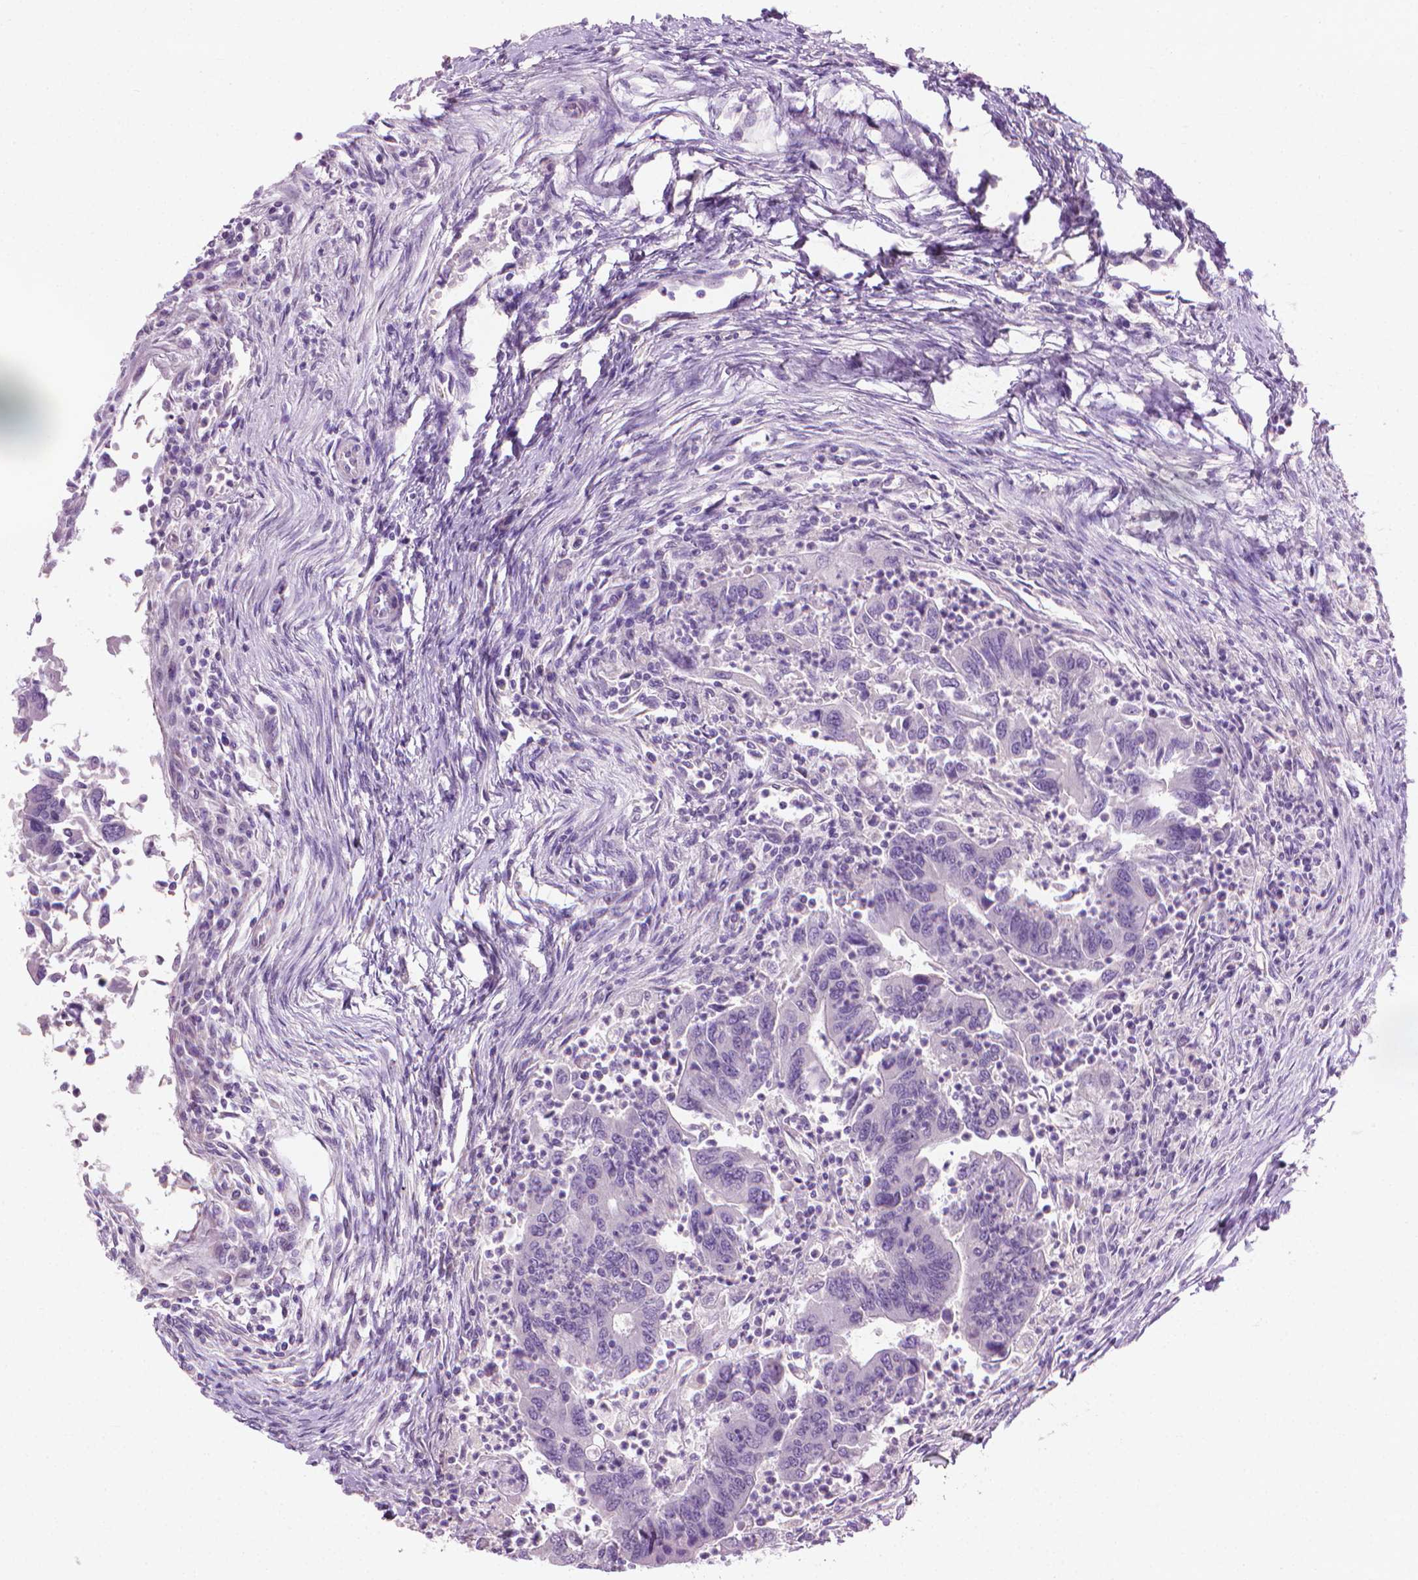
{"staining": {"intensity": "negative", "quantity": "none", "location": "none"}, "tissue": "colorectal cancer", "cell_type": "Tumor cells", "image_type": "cancer", "snomed": [{"axis": "morphology", "description": "Adenocarcinoma, NOS"}, {"axis": "topography", "description": "Colon"}], "caption": "Tumor cells are negative for brown protein staining in adenocarcinoma (colorectal).", "gene": "KRT73", "patient": {"sex": "female", "age": 67}}